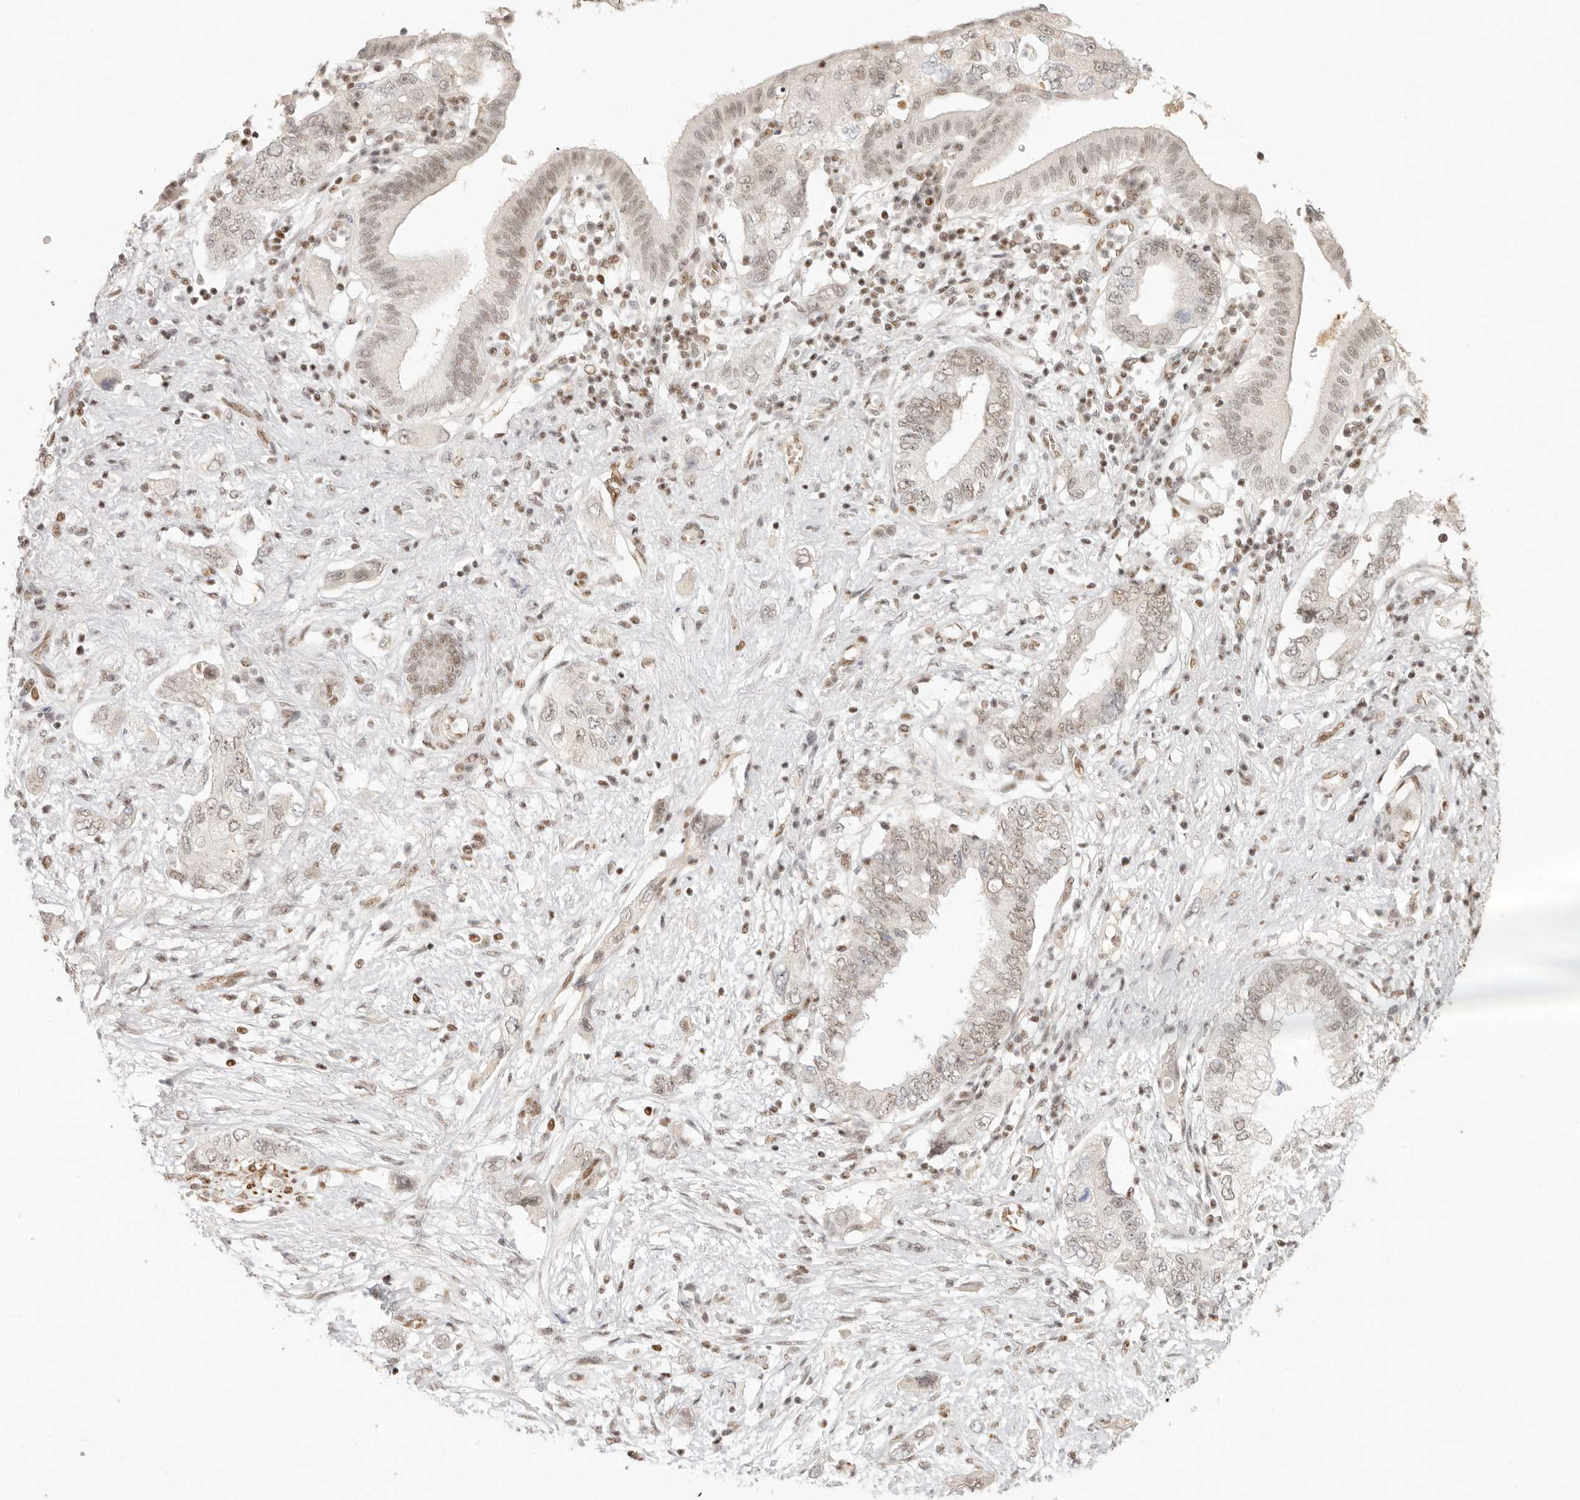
{"staining": {"intensity": "weak", "quantity": "25%-75%", "location": "nuclear"}, "tissue": "pancreatic cancer", "cell_type": "Tumor cells", "image_type": "cancer", "snomed": [{"axis": "morphology", "description": "Adenocarcinoma, NOS"}, {"axis": "topography", "description": "Pancreas"}], "caption": "There is low levels of weak nuclear expression in tumor cells of pancreatic cancer (adenocarcinoma), as demonstrated by immunohistochemical staining (brown color).", "gene": "GABPA", "patient": {"sex": "female", "age": 73}}